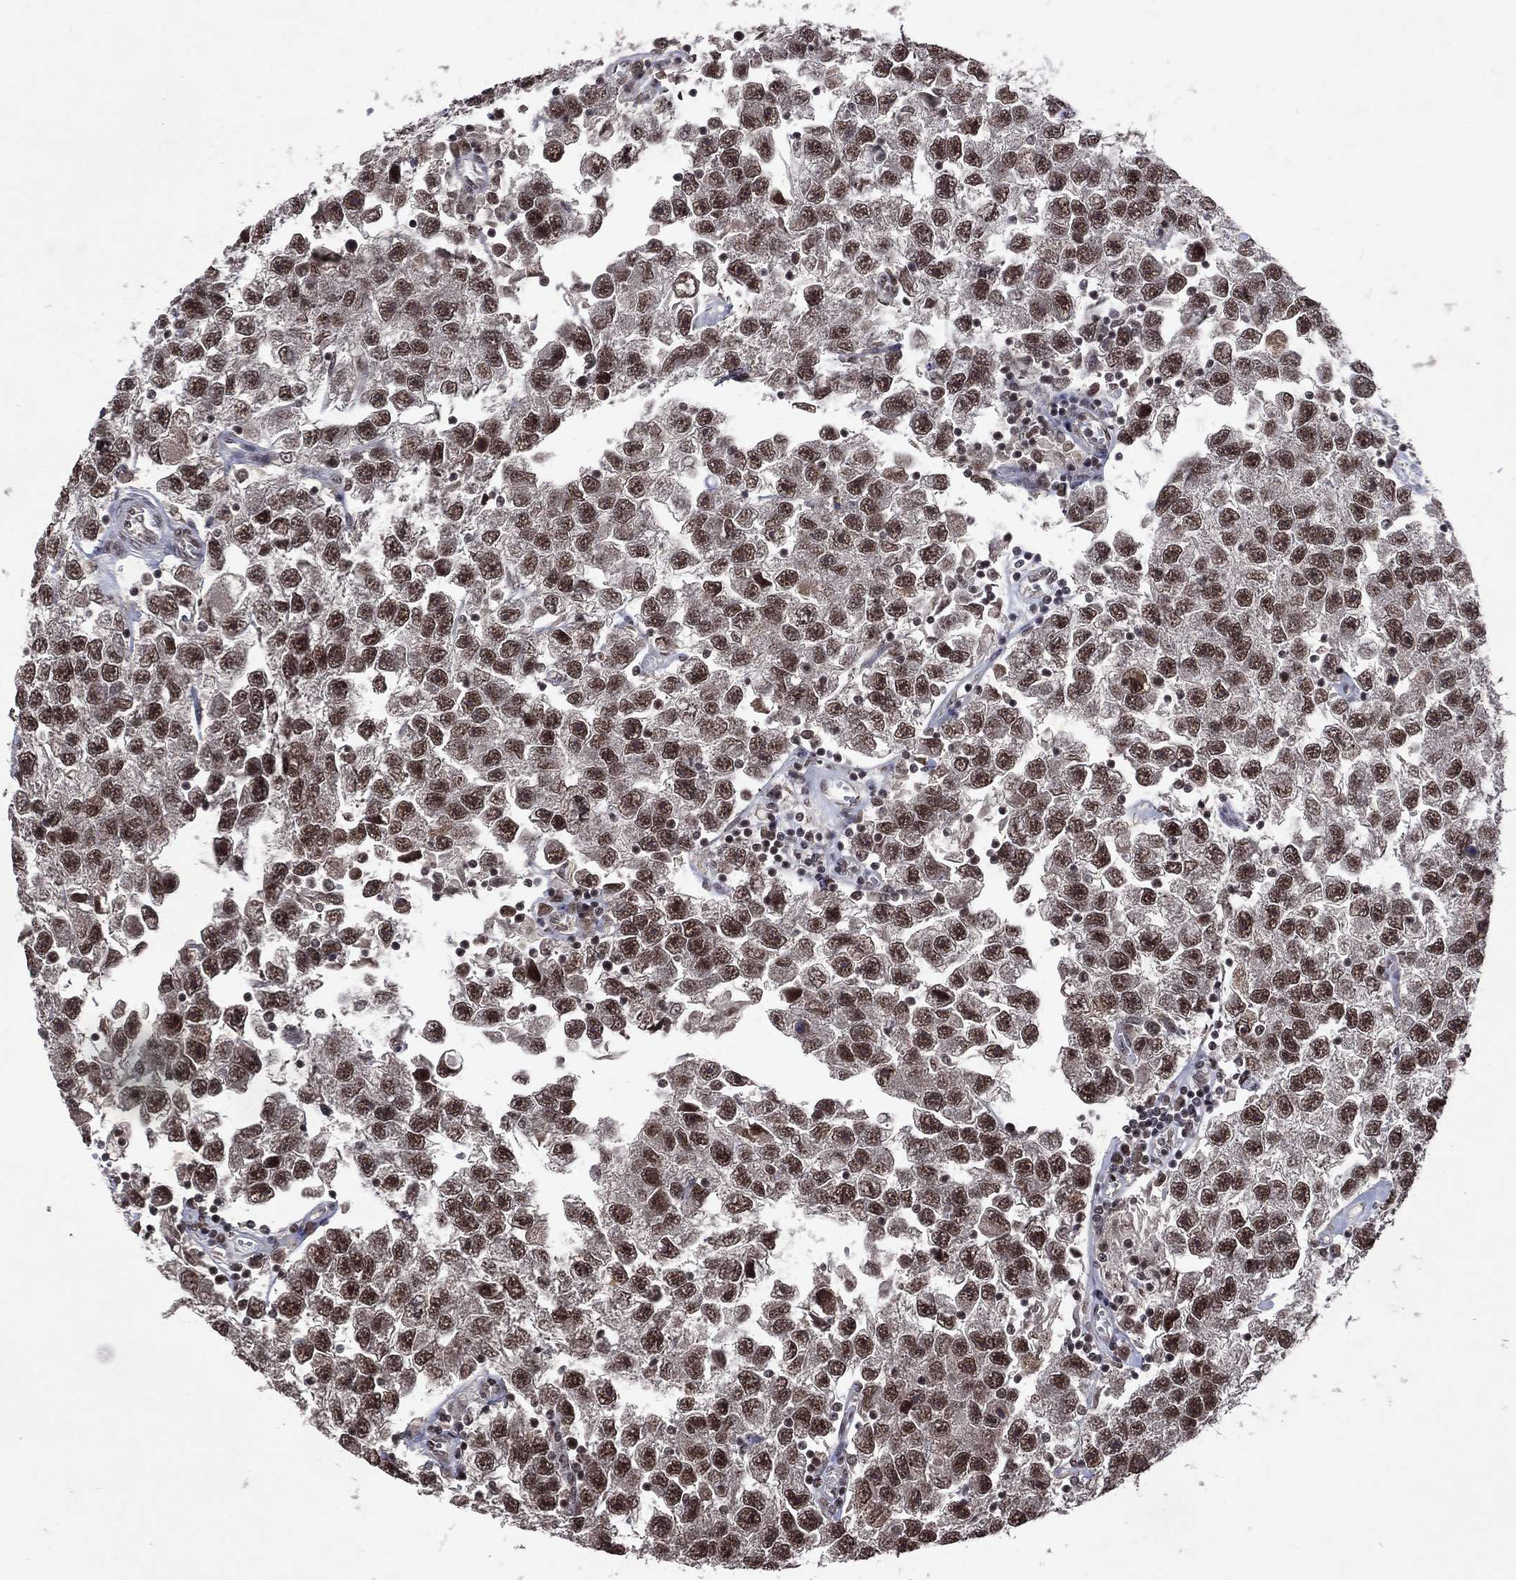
{"staining": {"intensity": "moderate", "quantity": "25%-75%", "location": "nuclear"}, "tissue": "testis cancer", "cell_type": "Tumor cells", "image_type": "cancer", "snomed": [{"axis": "morphology", "description": "Seminoma, NOS"}, {"axis": "topography", "description": "Testis"}], "caption": "This is a micrograph of IHC staining of testis seminoma, which shows moderate staining in the nuclear of tumor cells.", "gene": "DMAP1", "patient": {"sex": "male", "age": 26}}